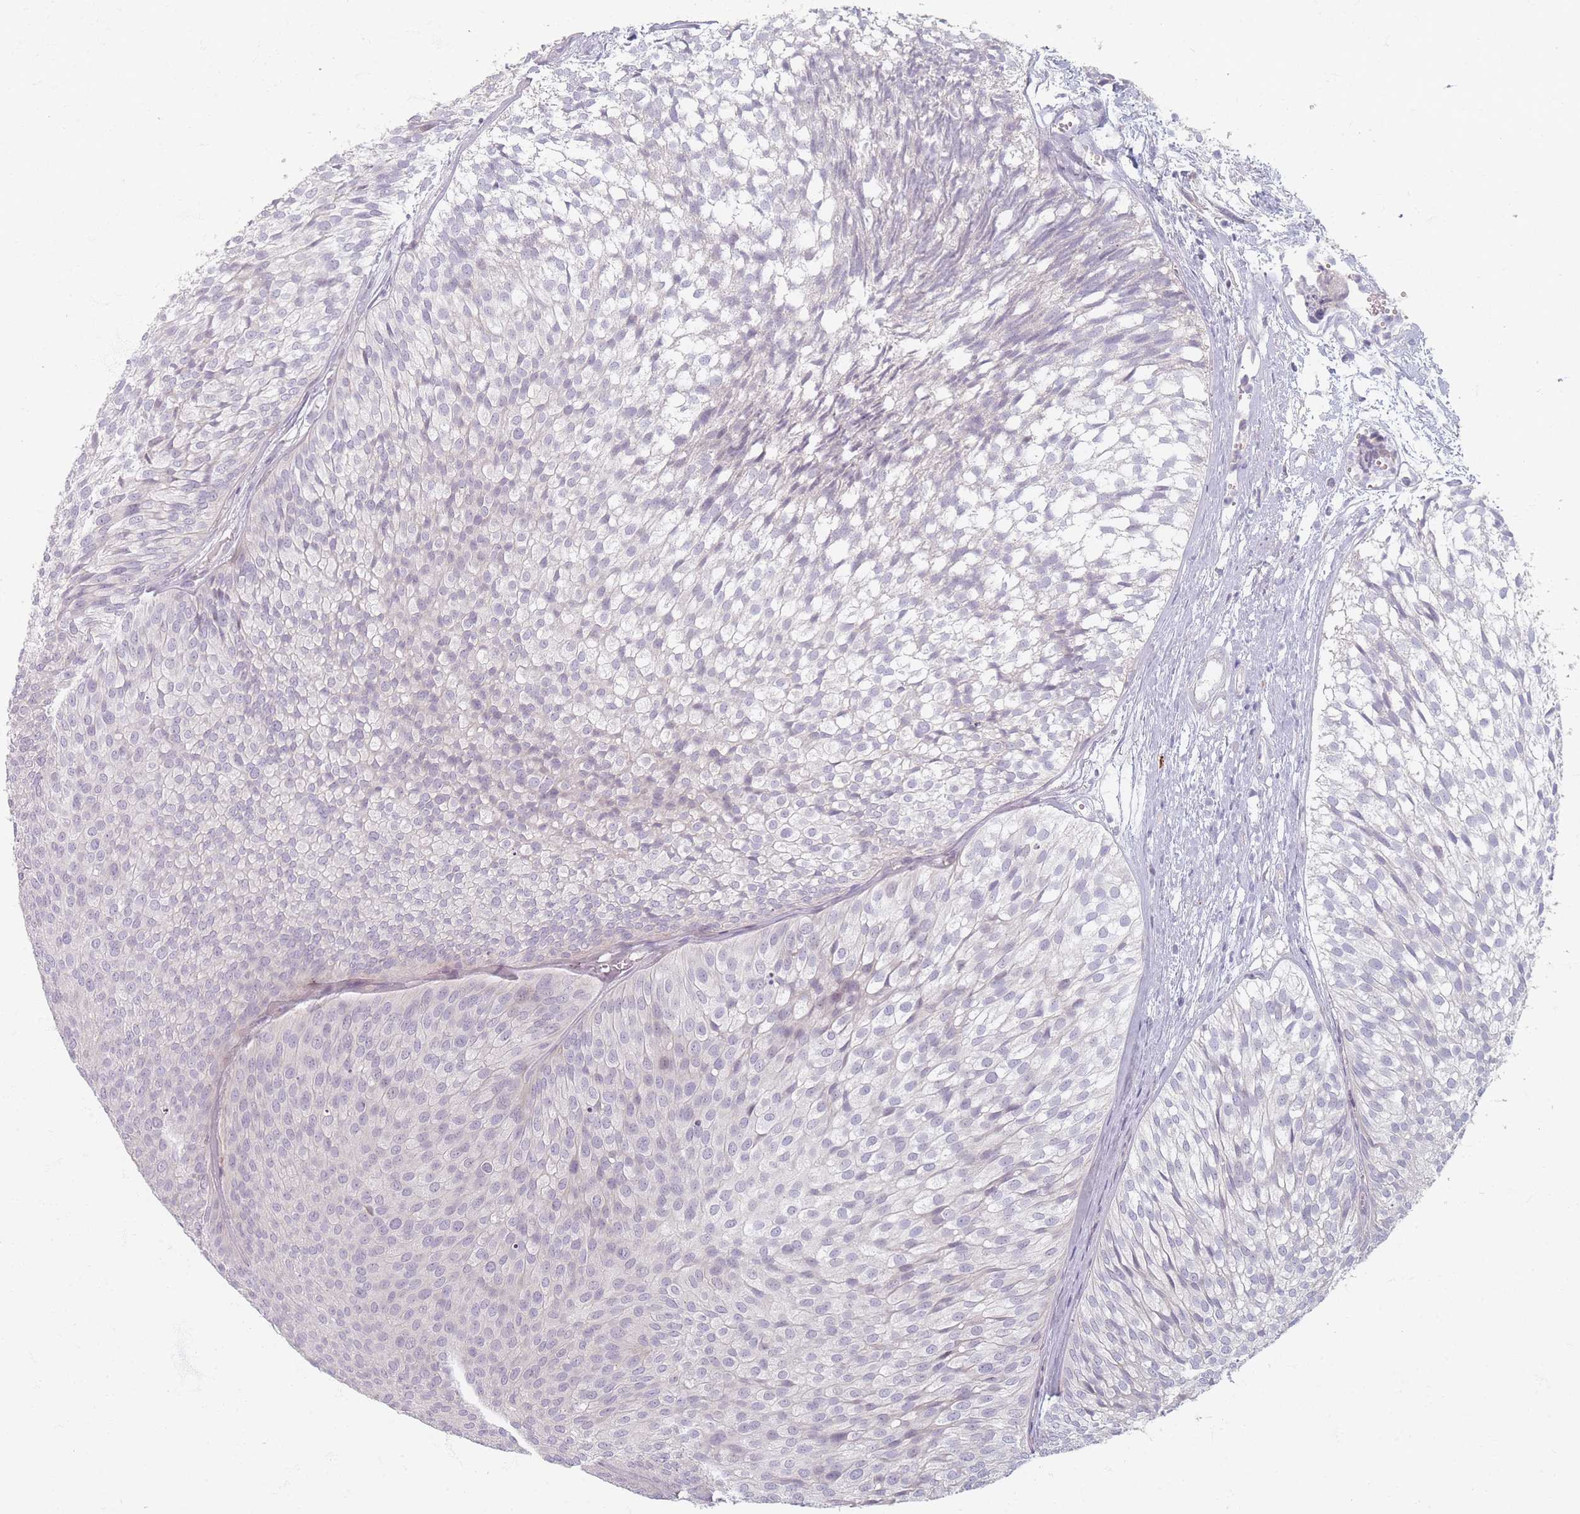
{"staining": {"intensity": "negative", "quantity": "none", "location": "none"}, "tissue": "urothelial cancer", "cell_type": "Tumor cells", "image_type": "cancer", "snomed": [{"axis": "morphology", "description": "Urothelial carcinoma, Low grade"}, {"axis": "topography", "description": "Urinary bladder"}], "caption": "Human low-grade urothelial carcinoma stained for a protein using immunohistochemistry displays no positivity in tumor cells.", "gene": "TMOD1", "patient": {"sex": "male", "age": 91}}